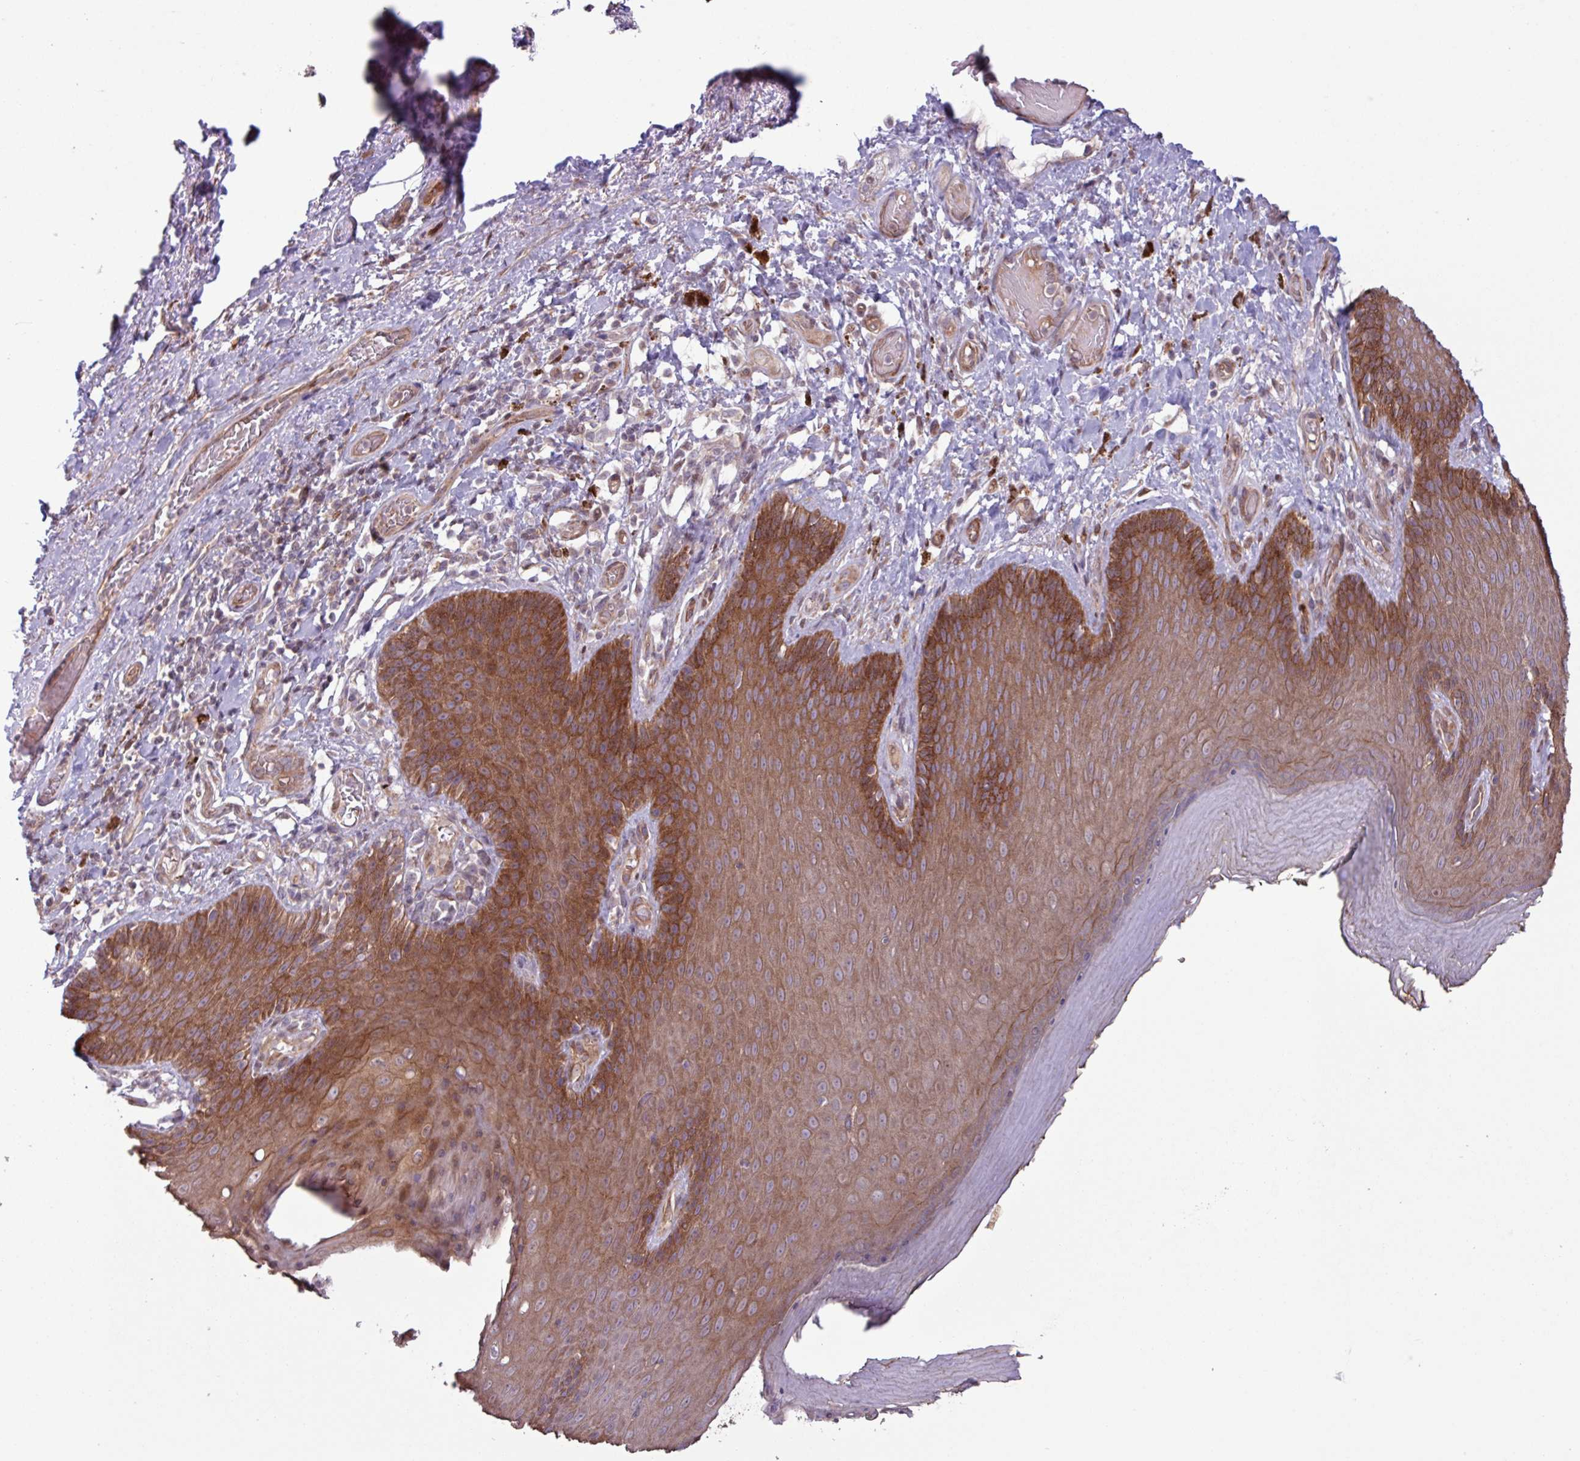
{"staining": {"intensity": "strong", "quantity": "25%-75%", "location": "cytoplasmic/membranous"}, "tissue": "skin", "cell_type": "Epidermal cells", "image_type": "normal", "snomed": [{"axis": "morphology", "description": "Normal tissue, NOS"}, {"axis": "topography", "description": "Anal"}, {"axis": "topography", "description": "Peripheral nerve tissue"}], "caption": "Brown immunohistochemical staining in benign skin reveals strong cytoplasmic/membranous expression in about 25%-75% of epidermal cells. (Brightfield microscopy of DAB IHC at high magnification).", "gene": "PDPR", "patient": {"sex": "male", "age": 53}}